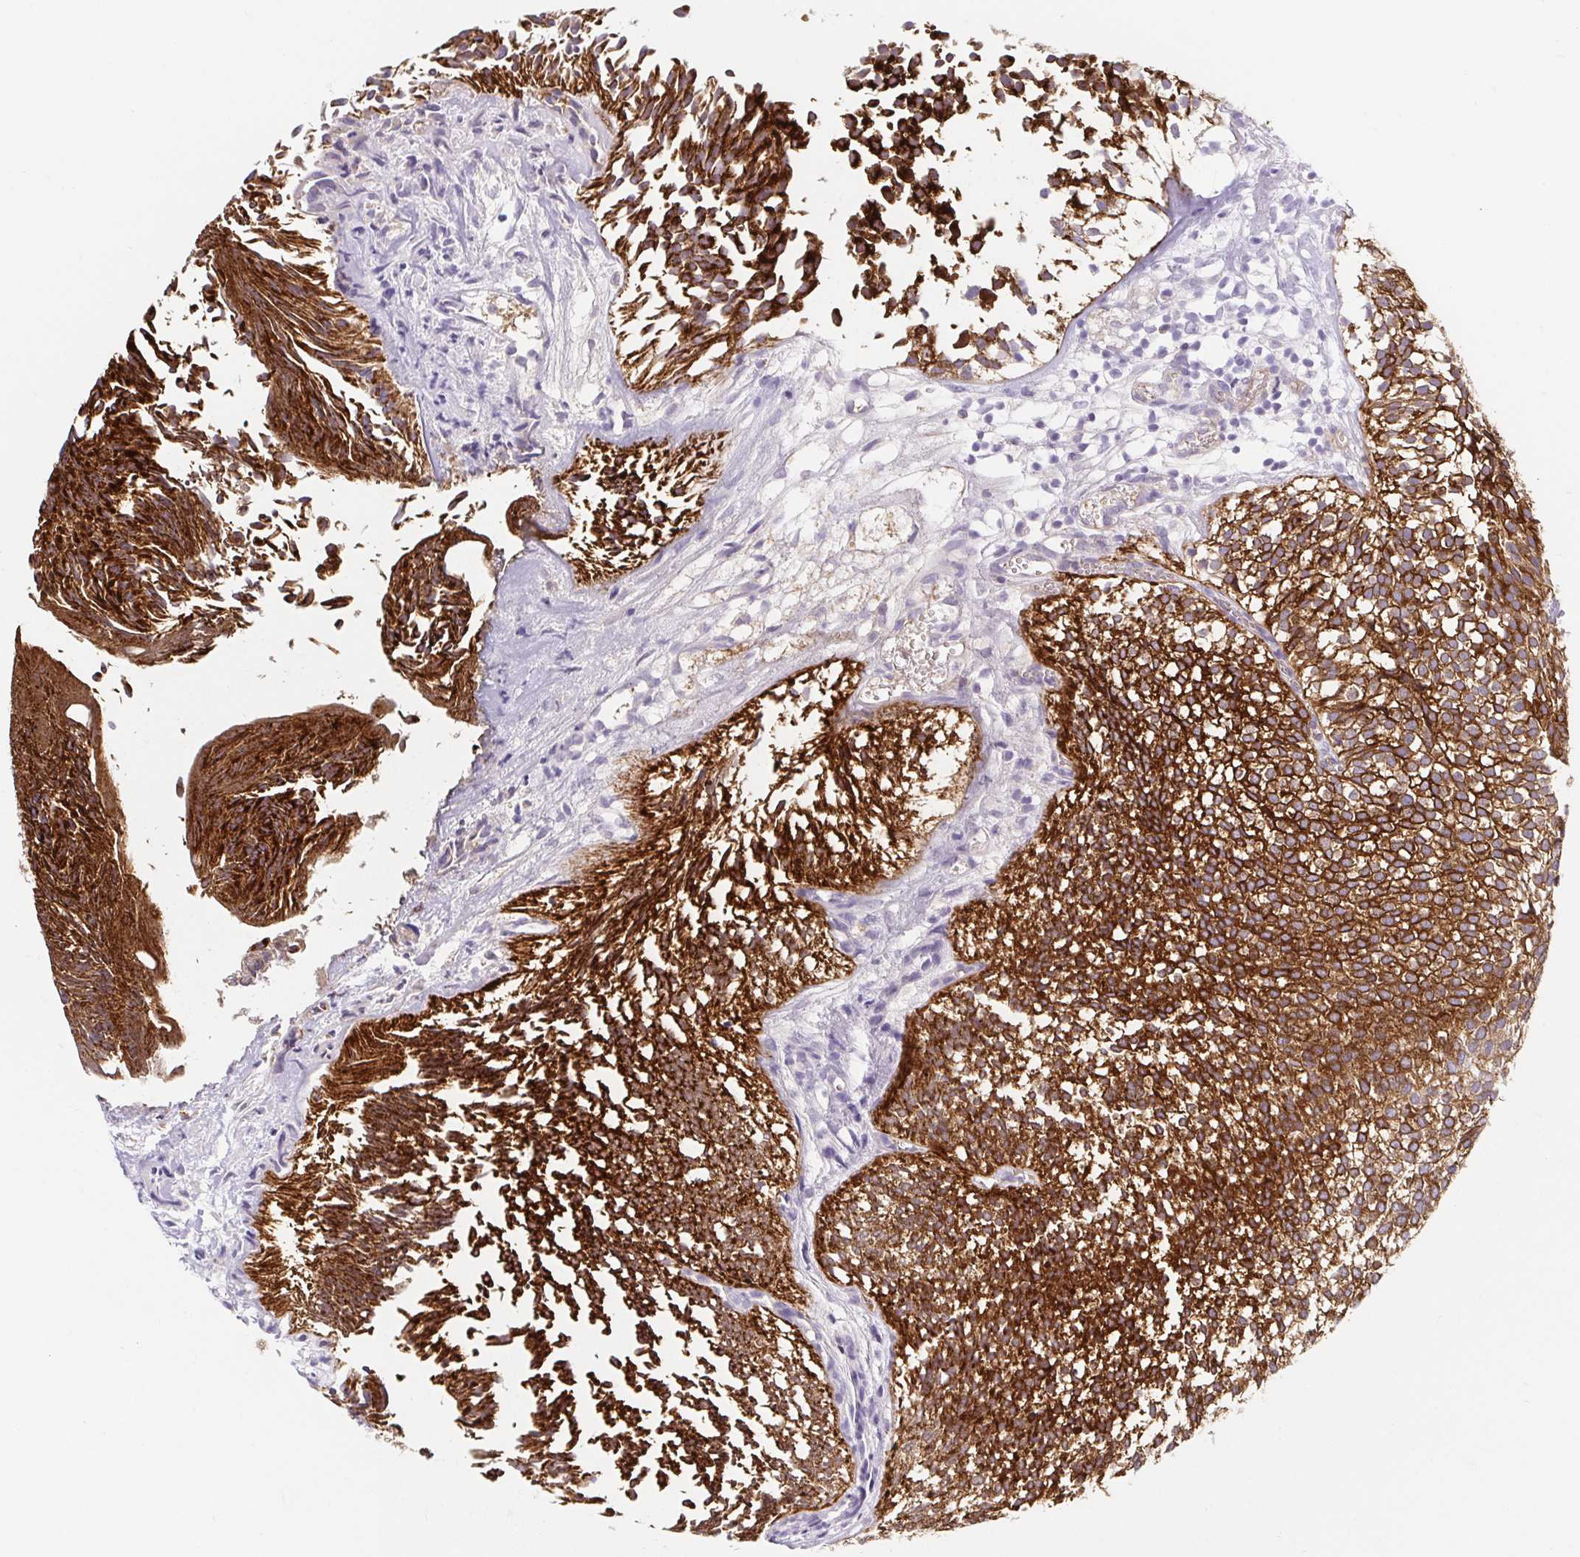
{"staining": {"intensity": "strong", "quantity": ">75%", "location": "cytoplasmic/membranous"}, "tissue": "urothelial cancer", "cell_type": "Tumor cells", "image_type": "cancer", "snomed": [{"axis": "morphology", "description": "Urothelial carcinoma, Low grade"}, {"axis": "topography", "description": "Urinary bladder"}], "caption": "Protein expression by immunohistochemistry (IHC) reveals strong cytoplasmic/membranous expression in approximately >75% of tumor cells in urothelial cancer.", "gene": "BCAS1", "patient": {"sex": "male", "age": 91}}